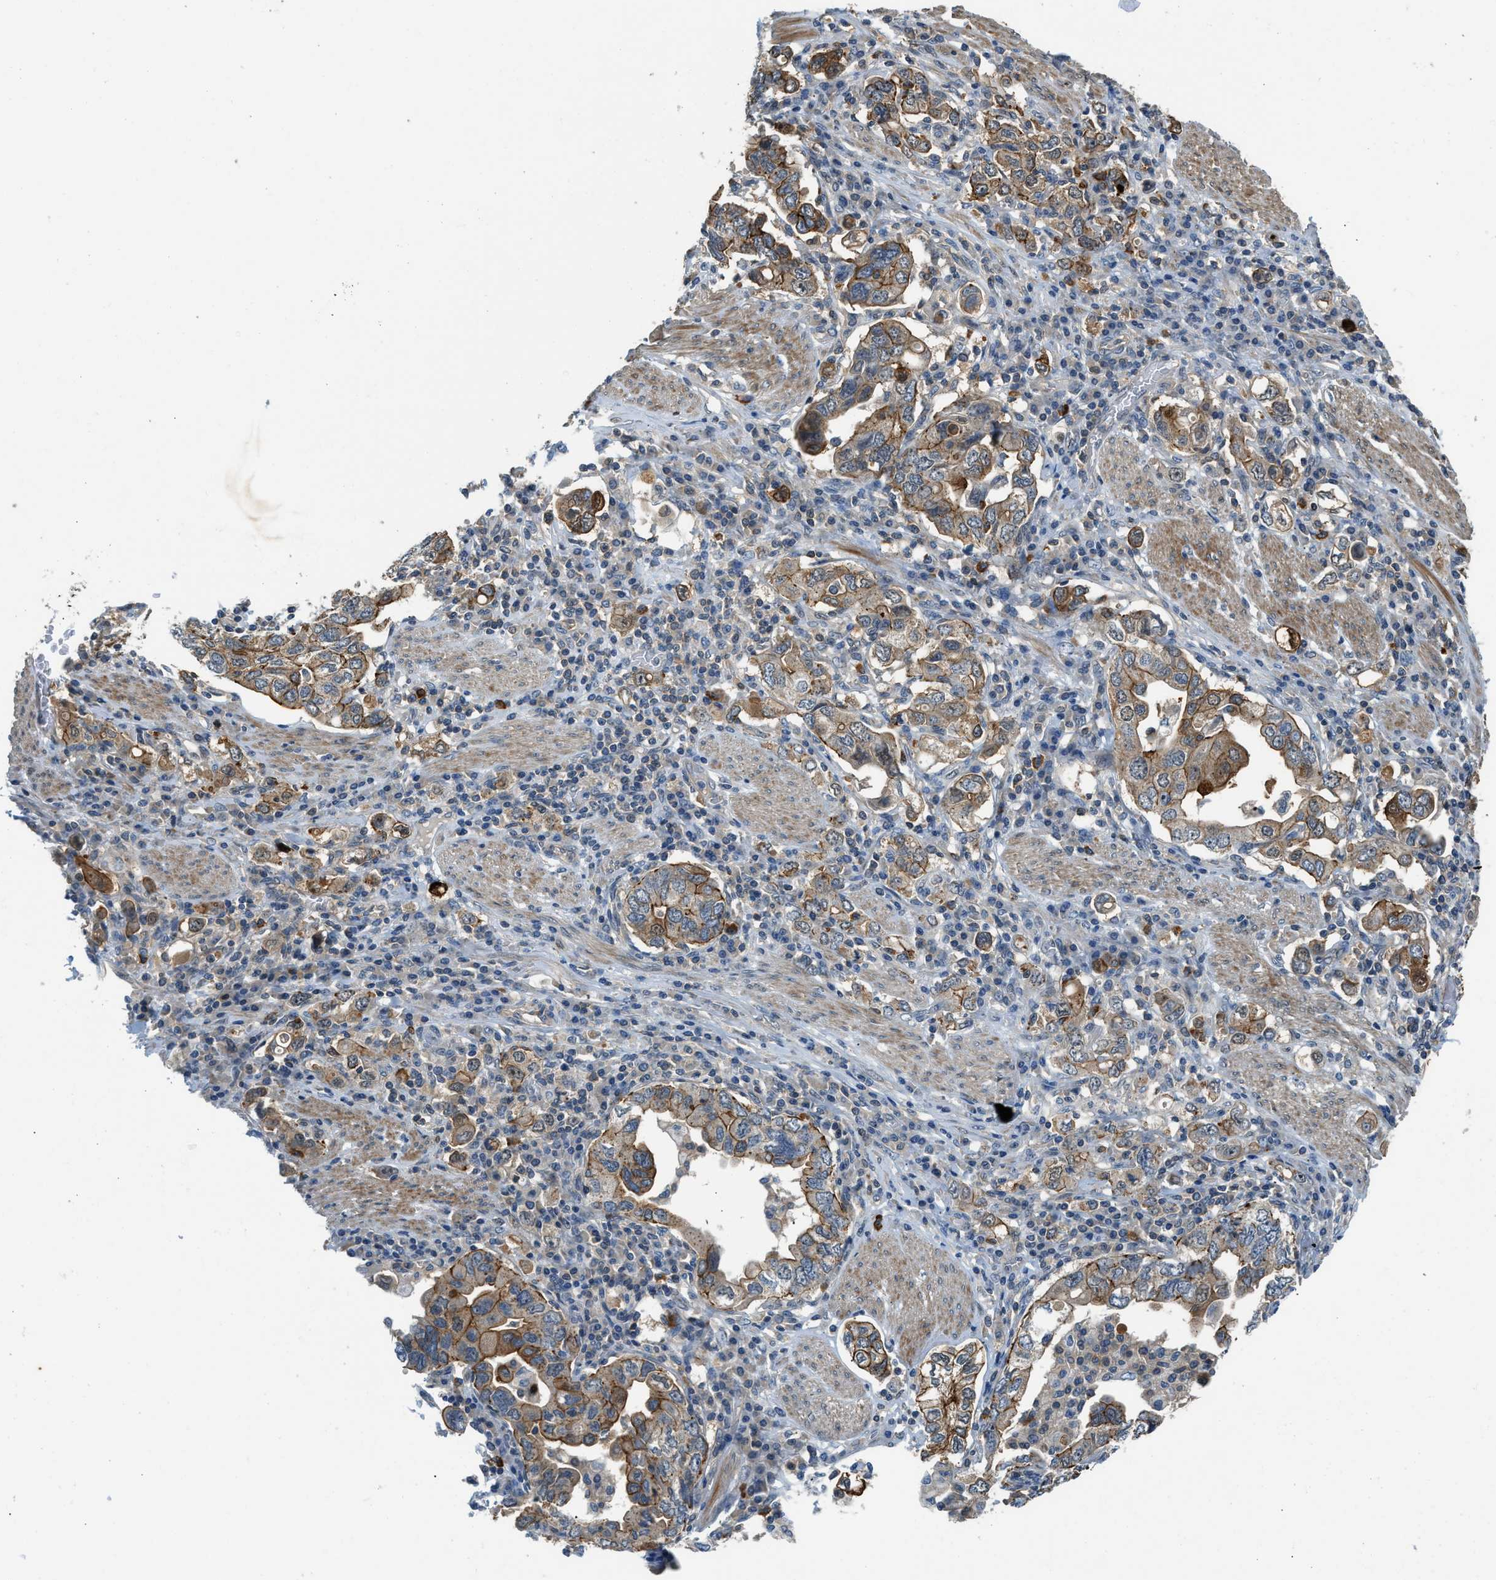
{"staining": {"intensity": "moderate", "quantity": ">75%", "location": "cytoplasmic/membranous"}, "tissue": "stomach cancer", "cell_type": "Tumor cells", "image_type": "cancer", "snomed": [{"axis": "morphology", "description": "Adenocarcinoma, NOS"}, {"axis": "topography", "description": "Stomach, upper"}], "caption": "The photomicrograph displays immunohistochemical staining of adenocarcinoma (stomach). There is moderate cytoplasmic/membranous staining is present in about >75% of tumor cells. The staining was performed using DAB (3,3'-diaminobenzidine) to visualize the protein expression in brown, while the nuclei were stained in blue with hematoxylin (Magnification: 20x).", "gene": "CBLB", "patient": {"sex": "male", "age": 62}}